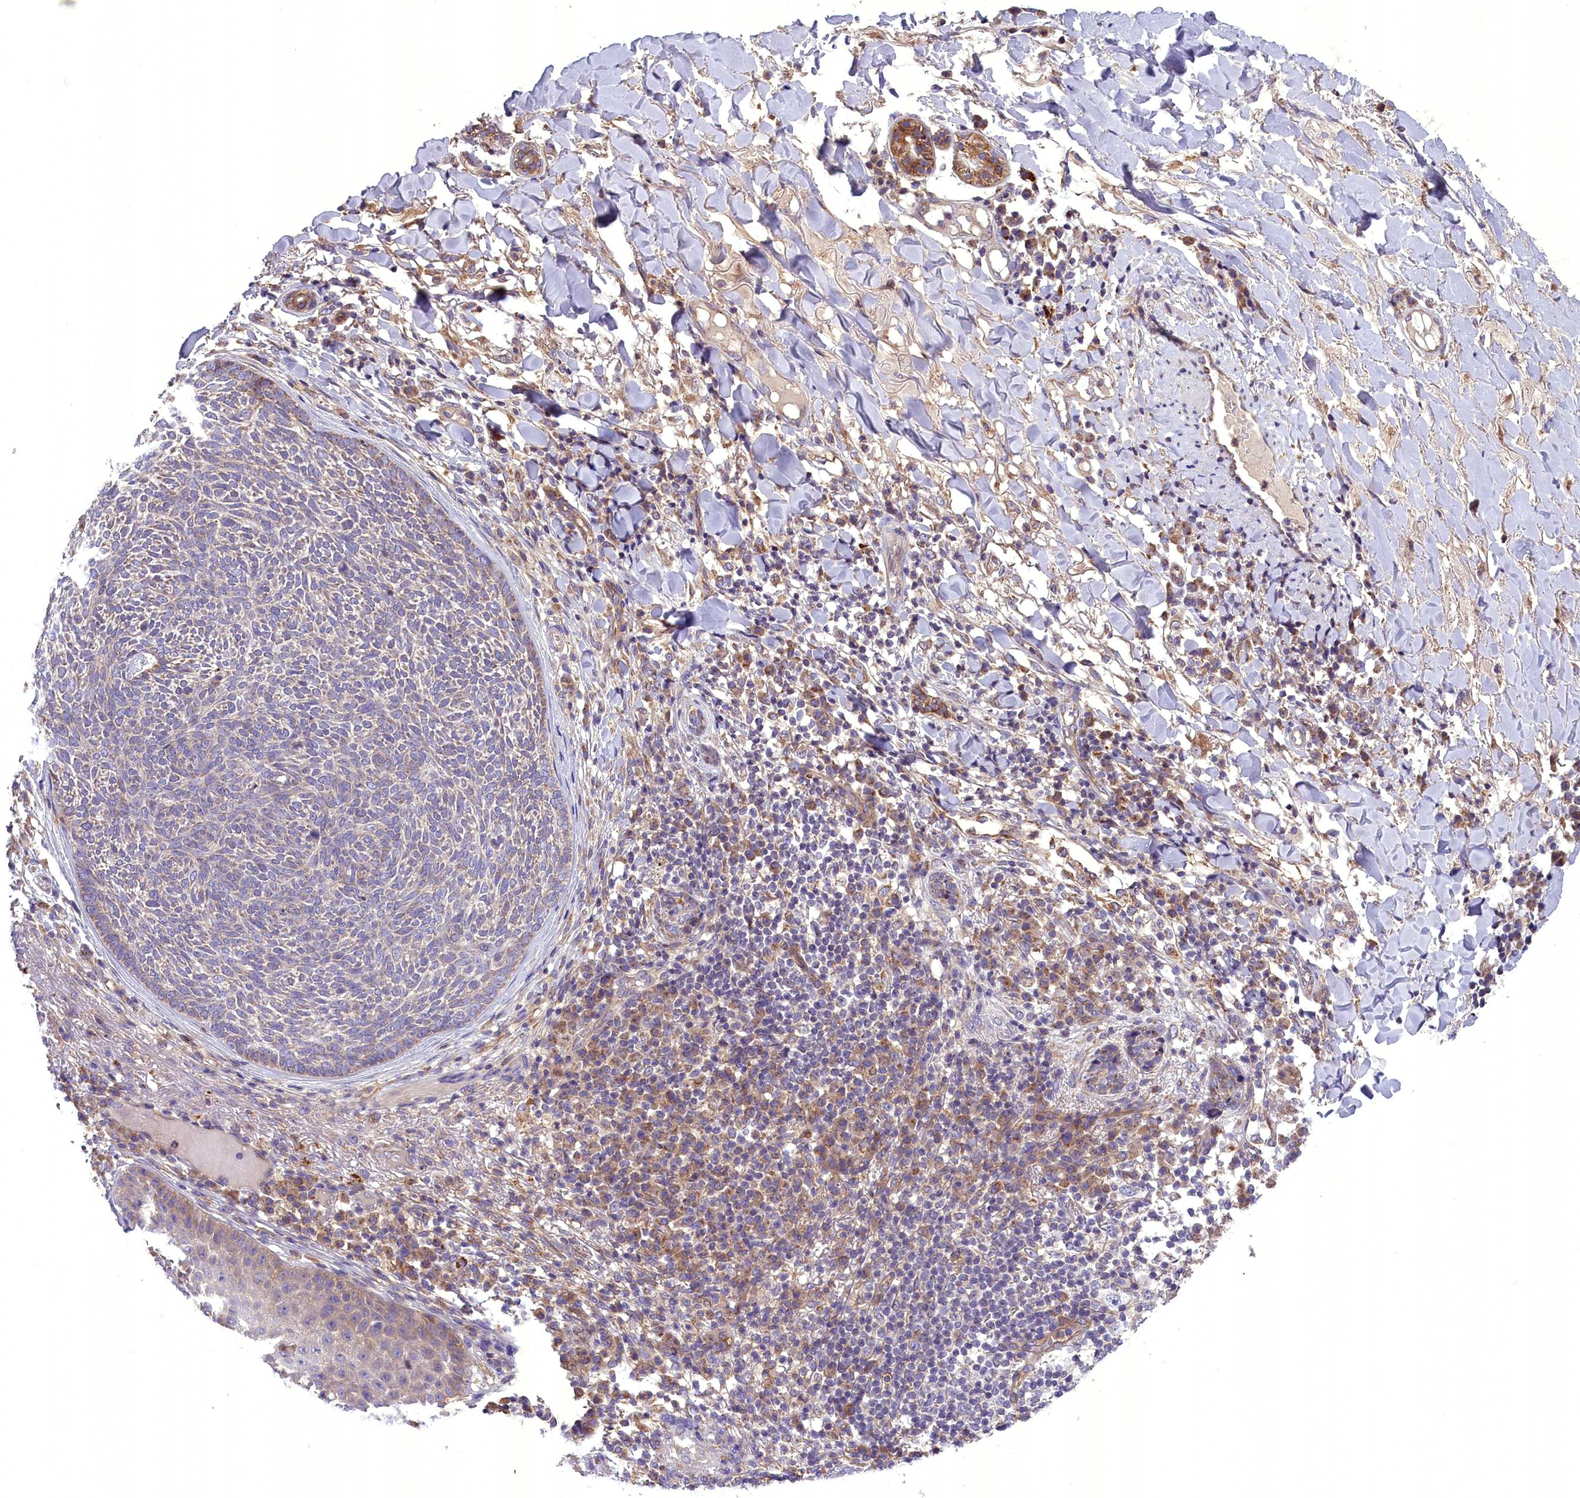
{"staining": {"intensity": "weak", "quantity": "<25%", "location": "cytoplasmic/membranous"}, "tissue": "skin cancer", "cell_type": "Tumor cells", "image_type": "cancer", "snomed": [{"axis": "morphology", "description": "Basal cell carcinoma"}, {"axis": "topography", "description": "Skin"}], "caption": "IHC micrograph of human skin cancer stained for a protein (brown), which exhibits no positivity in tumor cells.", "gene": "DNAJB9", "patient": {"sex": "male", "age": 85}}